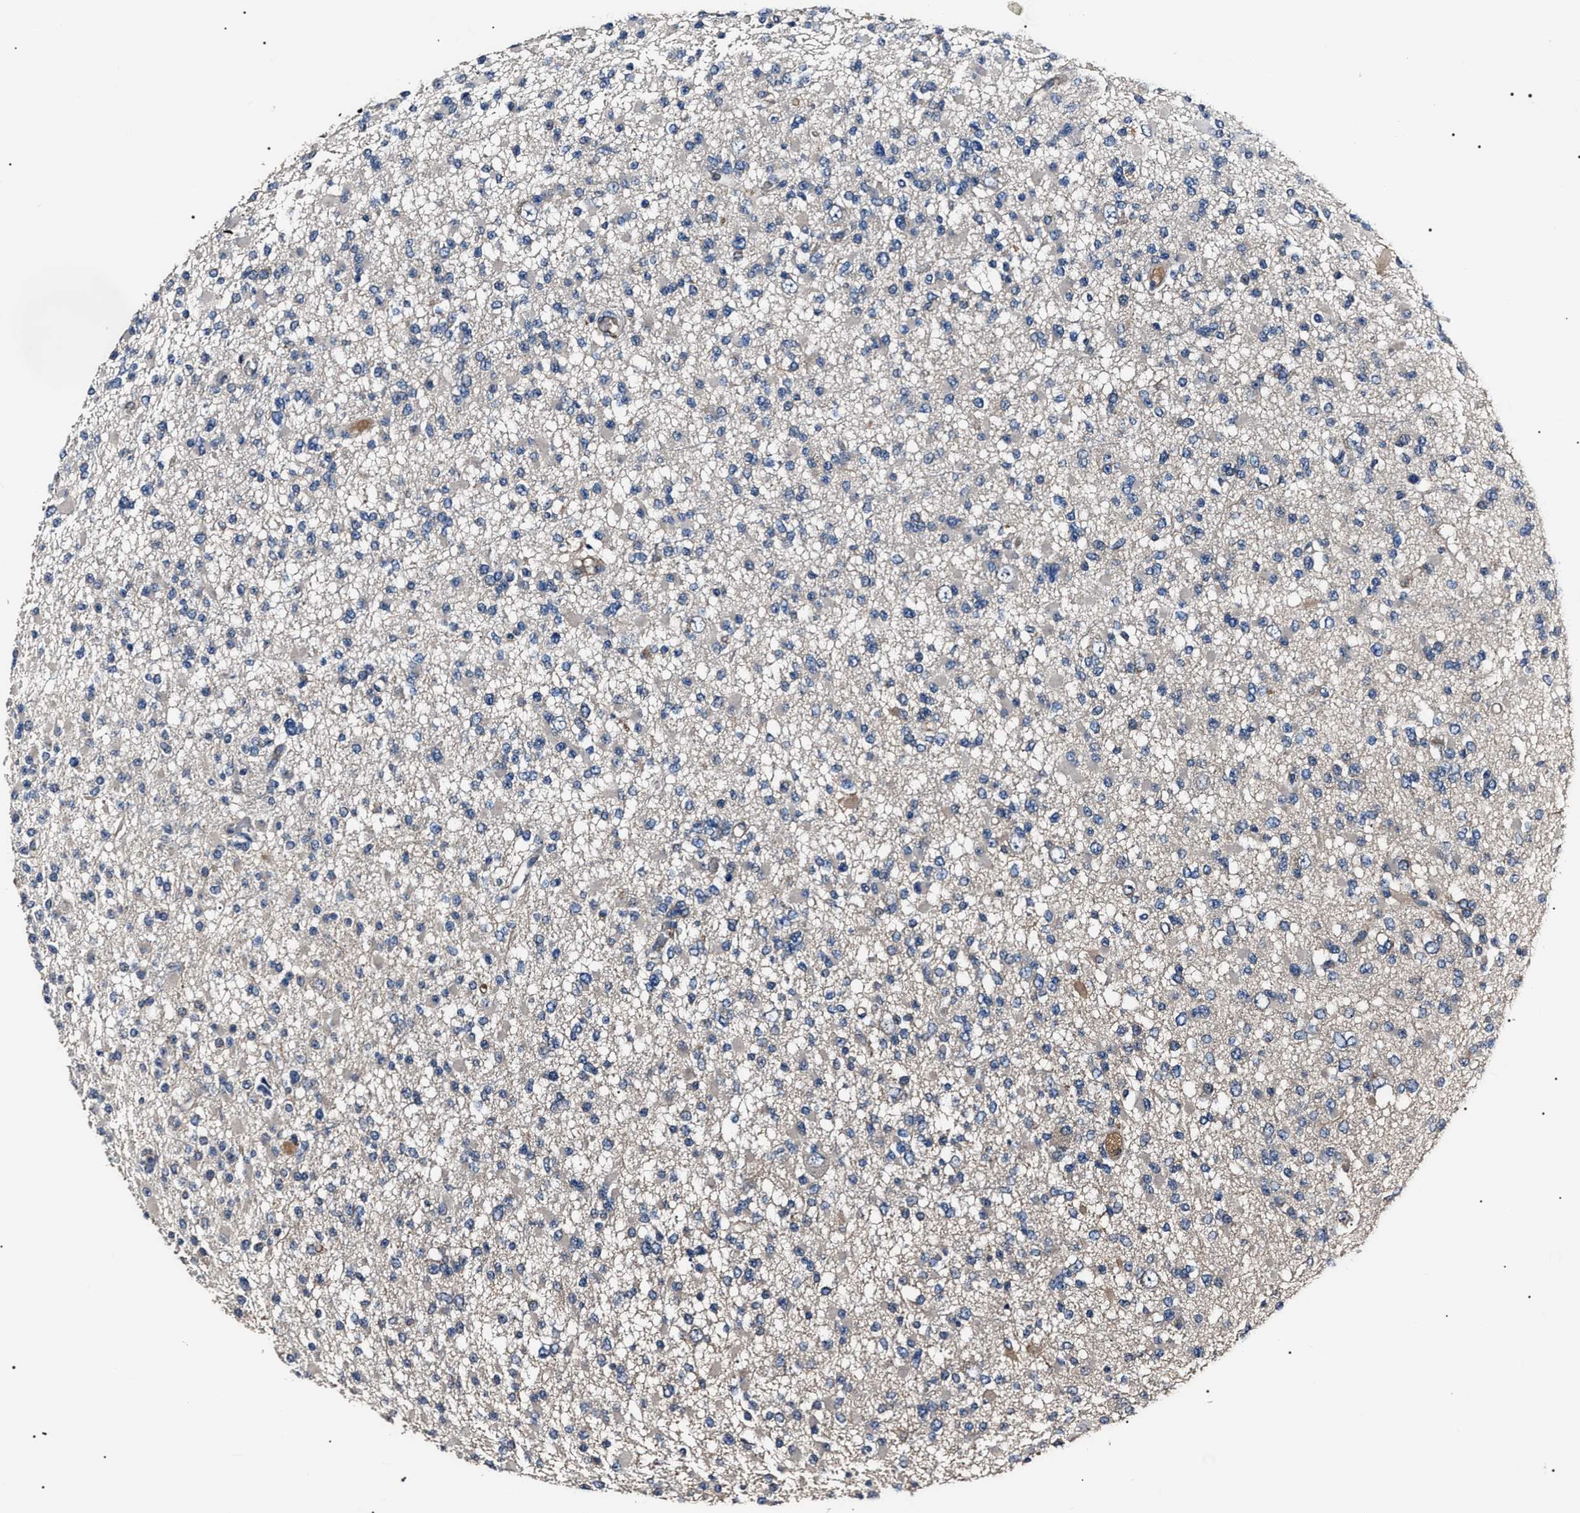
{"staining": {"intensity": "negative", "quantity": "none", "location": "none"}, "tissue": "glioma", "cell_type": "Tumor cells", "image_type": "cancer", "snomed": [{"axis": "morphology", "description": "Glioma, malignant, Low grade"}, {"axis": "topography", "description": "Brain"}], "caption": "A high-resolution photomicrograph shows immunohistochemistry (IHC) staining of glioma, which reveals no significant expression in tumor cells.", "gene": "IFT81", "patient": {"sex": "female", "age": 22}}